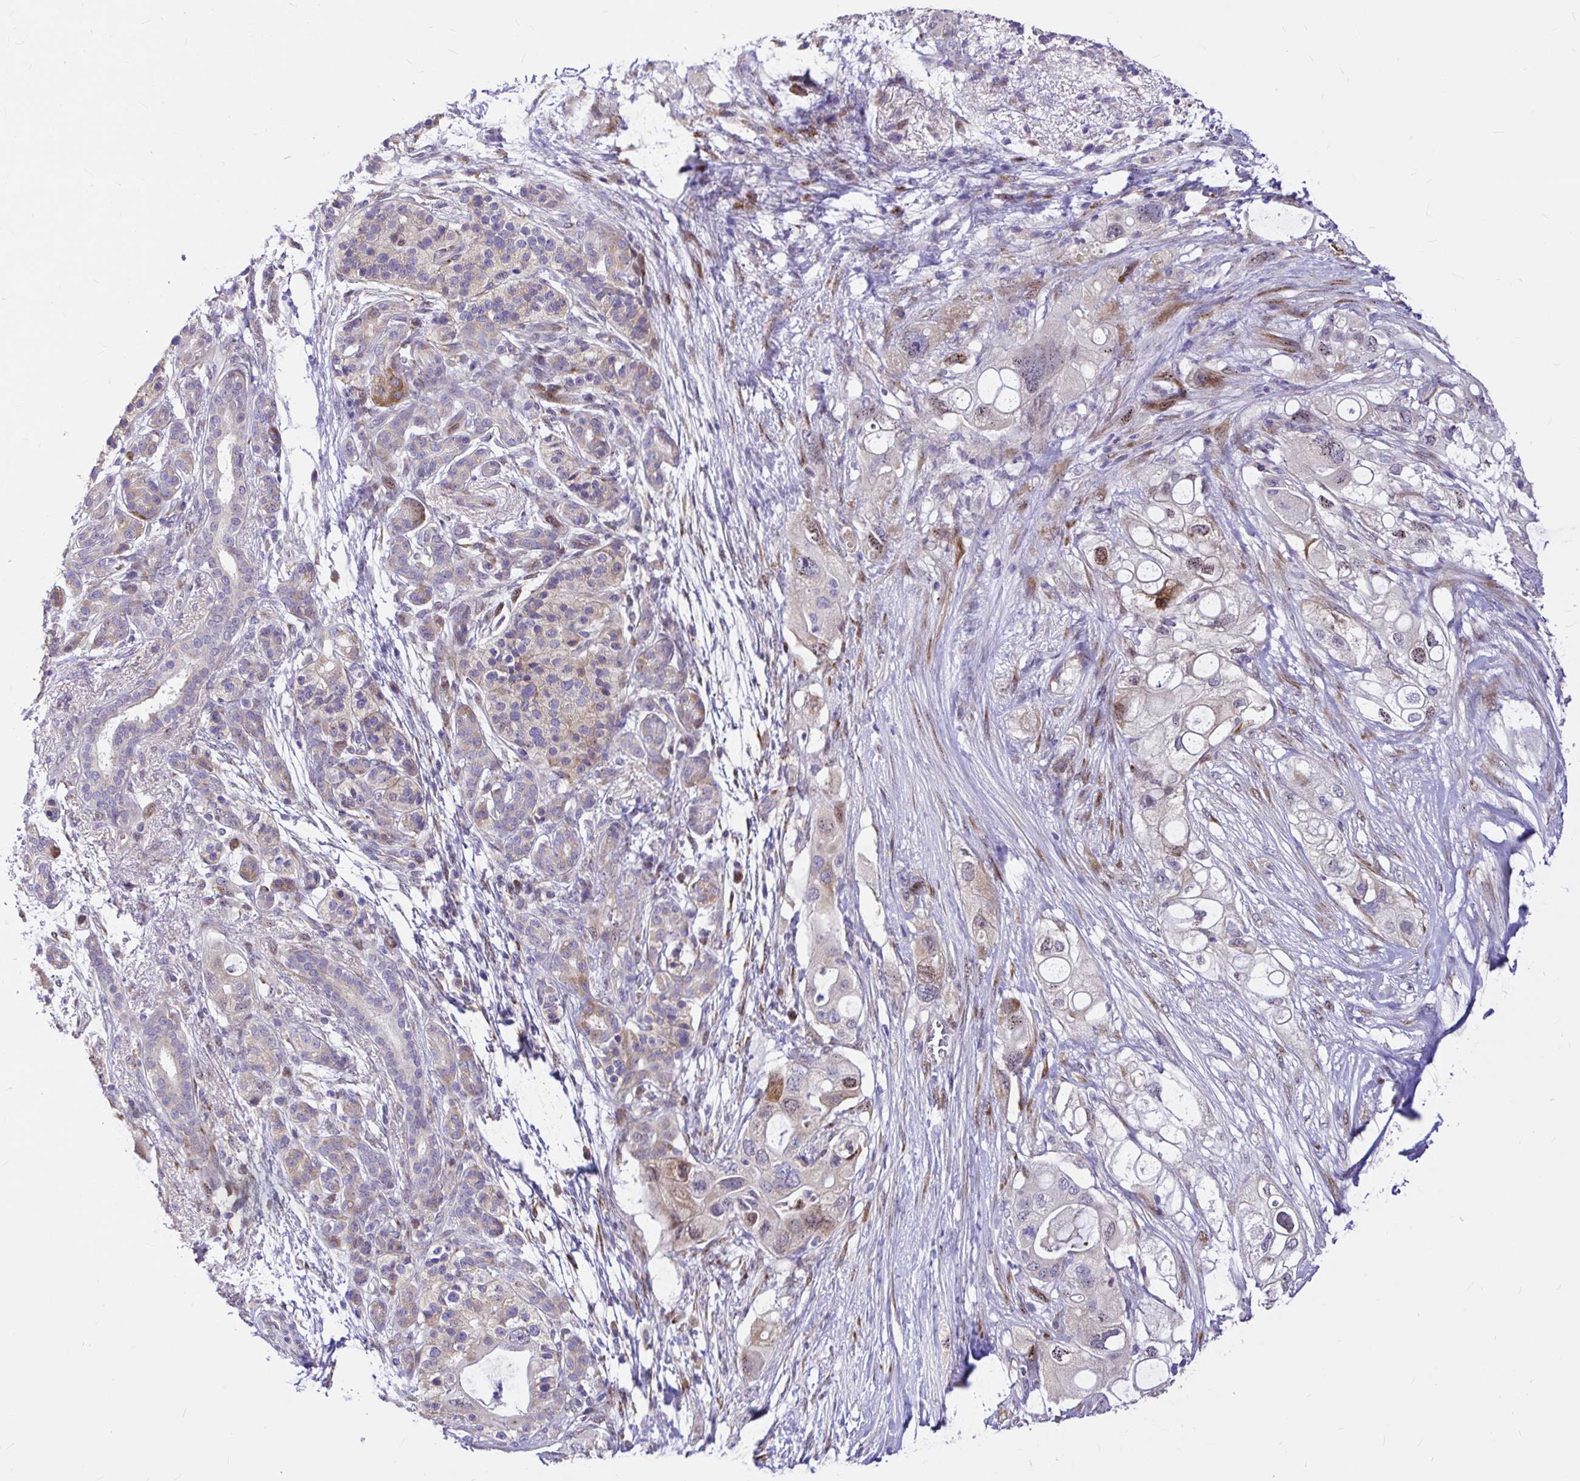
{"staining": {"intensity": "weak", "quantity": "<25%", "location": "cytoplasmic/membranous"}, "tissue": "pancreatic cancer", "cell_type": "Tumor cells", "image_type": "cancer", "snomed": [{"axis": "morphology", "description": "Adenocarcinoma, NOS"}, {"axis": "topography", "description": "Pancreas"}], "caption": "High power microscopy image of an immunohistochemistry histopathology image of pancreatic cancer (adenocarcinoma), revealing no significant positivity in tumor cells.", "gene": "GABBR2", "patient": {"sex": "female", "age": 72}}